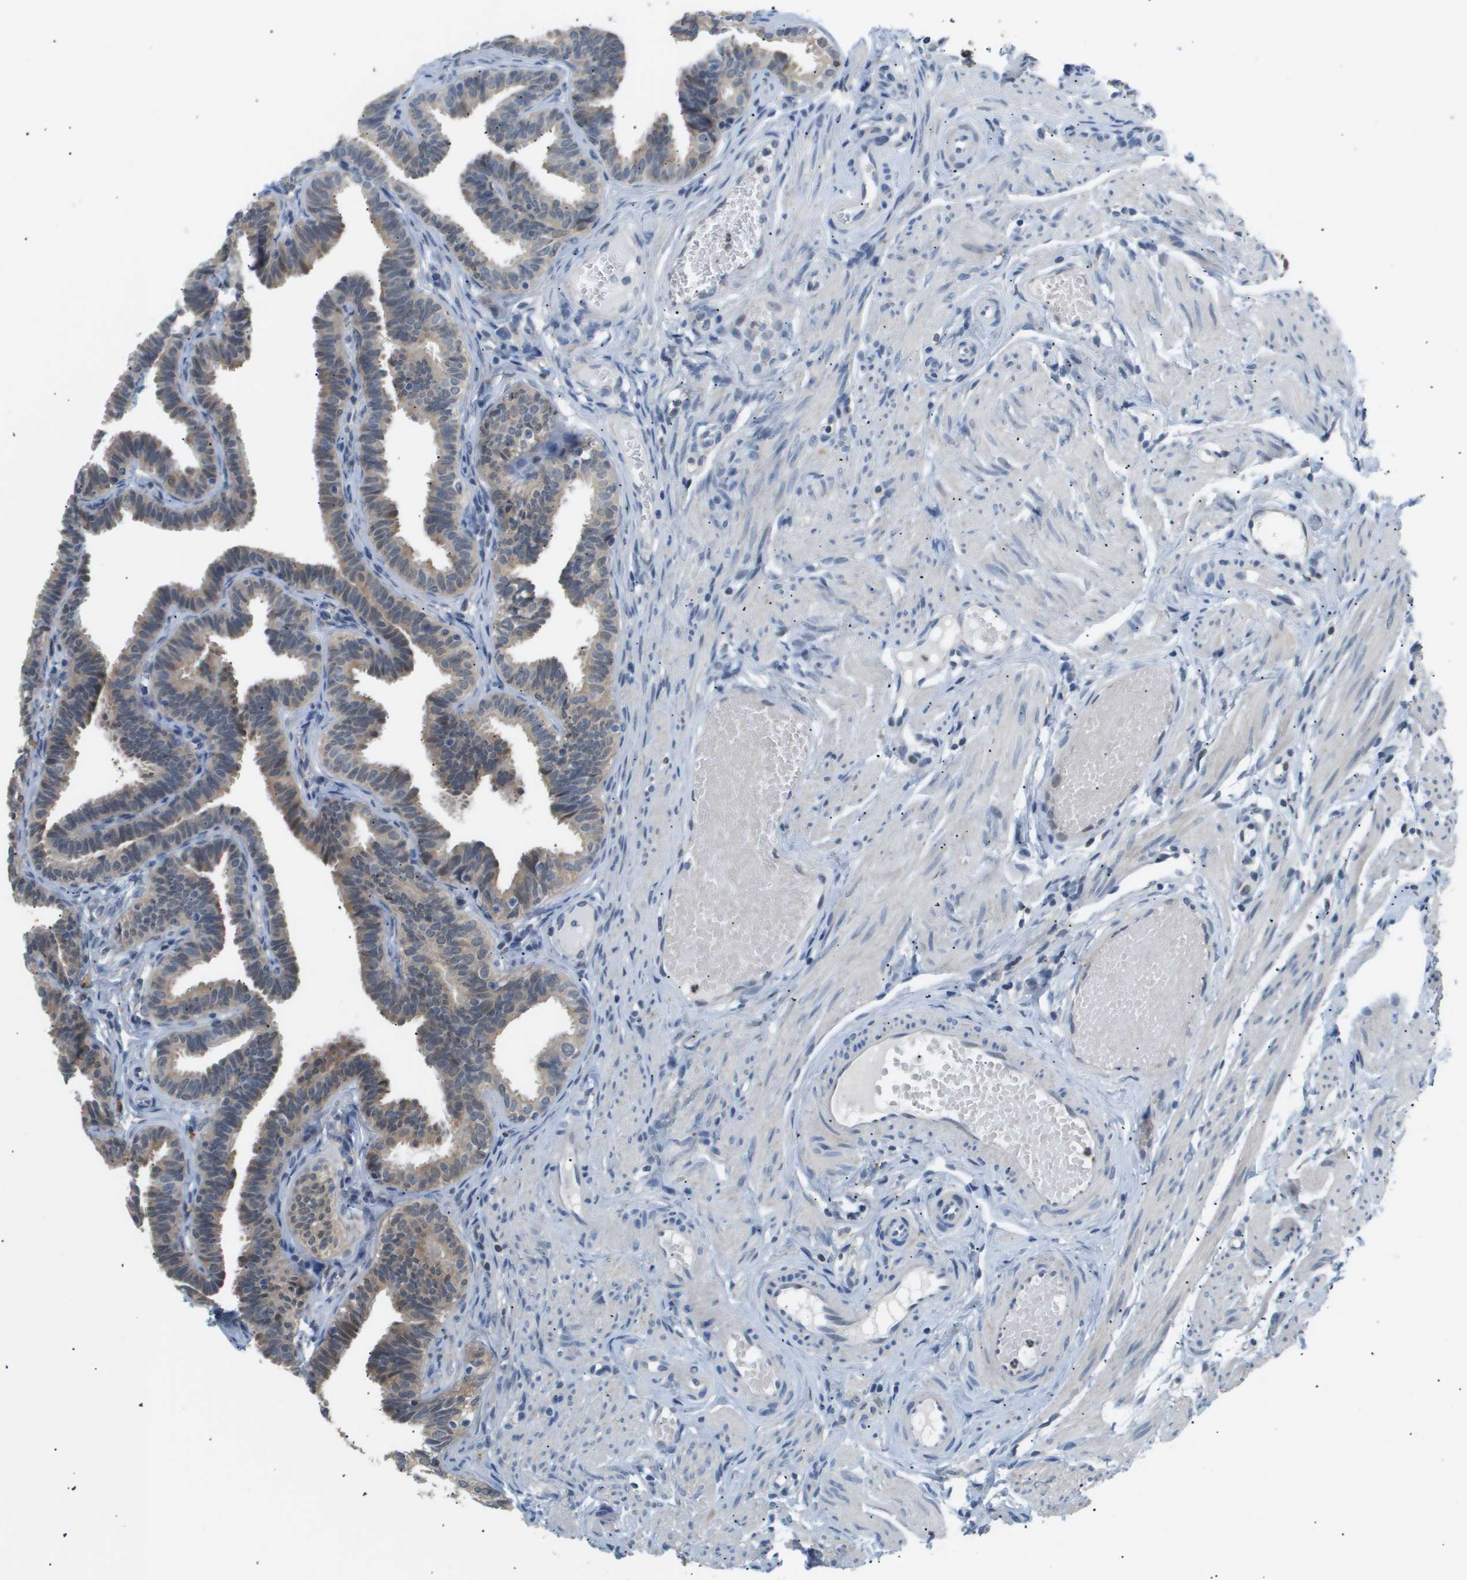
{"staining": {"intensity": "weak", "quantity": "25%-75%", "location": "cytoplasmic/membranous"}, "tissue": "fallopian tube", "cell_type": "Glandular cells", "image_type": "normal", "snomed": [{"axis": "morphology", "description": "Normal tissue, NOS"}, {"axis": "topography", "description": "Fallopian tube"}, {"axis": "topography", "description": "Ovary"}], "caption": "Immunohistochemistry (IHC) micrograph of unremarkable human fallopian tube stained for a protein (brown), which exhibits low levels of weak cytoplasmic/membranous positivity in about 25%-75% of glandular cells.", "gene": "AKR1A1", "patient": {"sex": "female", "age": 23}}